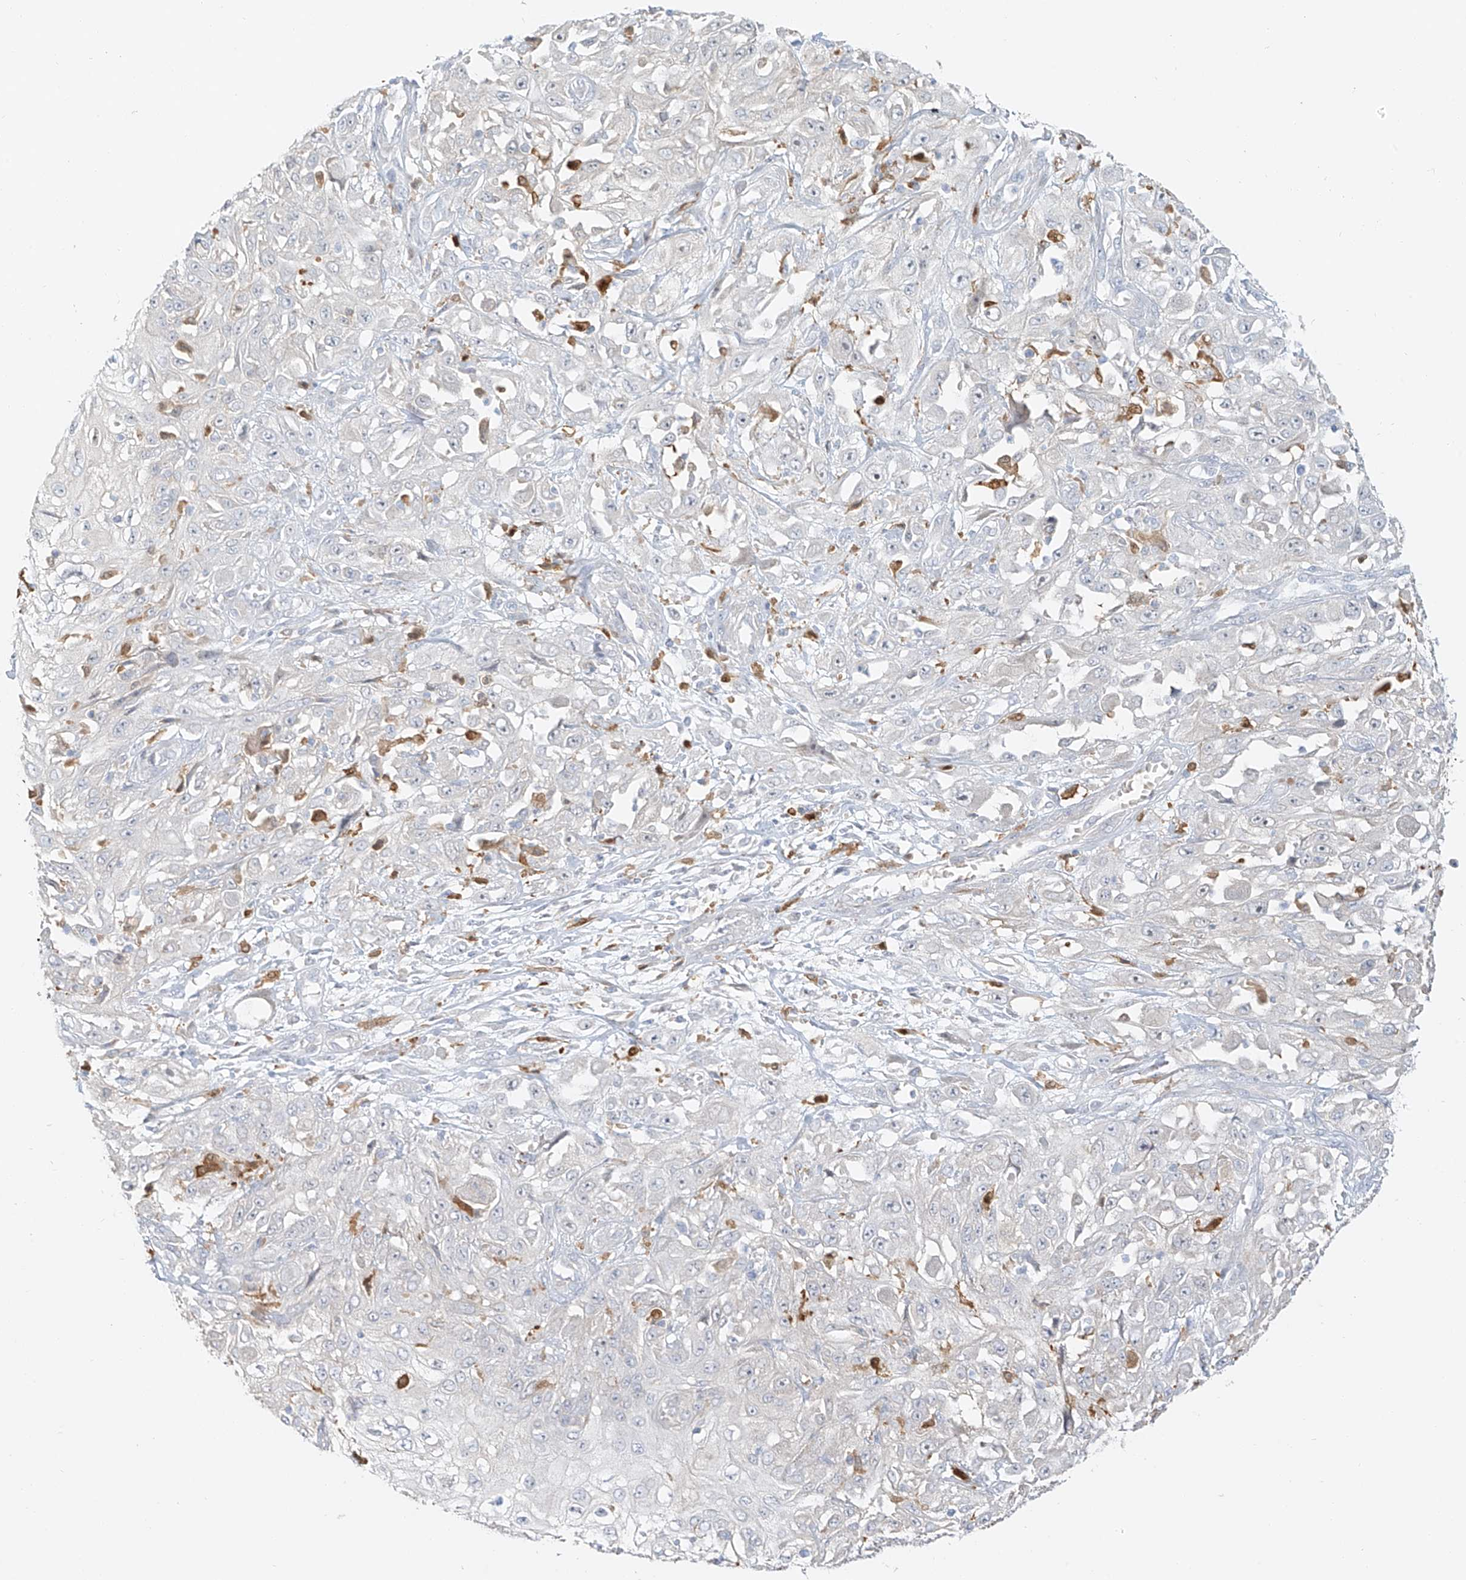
{"staining": {"intensity": "negative", "quantity": "none", "location": "none"}, "tissue": "skin cancer", "cell_type": "Tumor cells", "image_type": "cancer", "snomed": [{"axis": "morphology", "description": "Squamous cell carcinoma, NOS"}, {"axis": "morphology", "description": "Squamous cell carcinoma, metastatic, NOS"}, {"axis": "topography", "description": "Skin"}, {"axis": "topography", "description": "Lymph node"}], "caption": "Tumor cells are negative for protein expression in human skin cancer.", "gene": "UPK1B", "patient": {"sex": "male", "age": 75}}